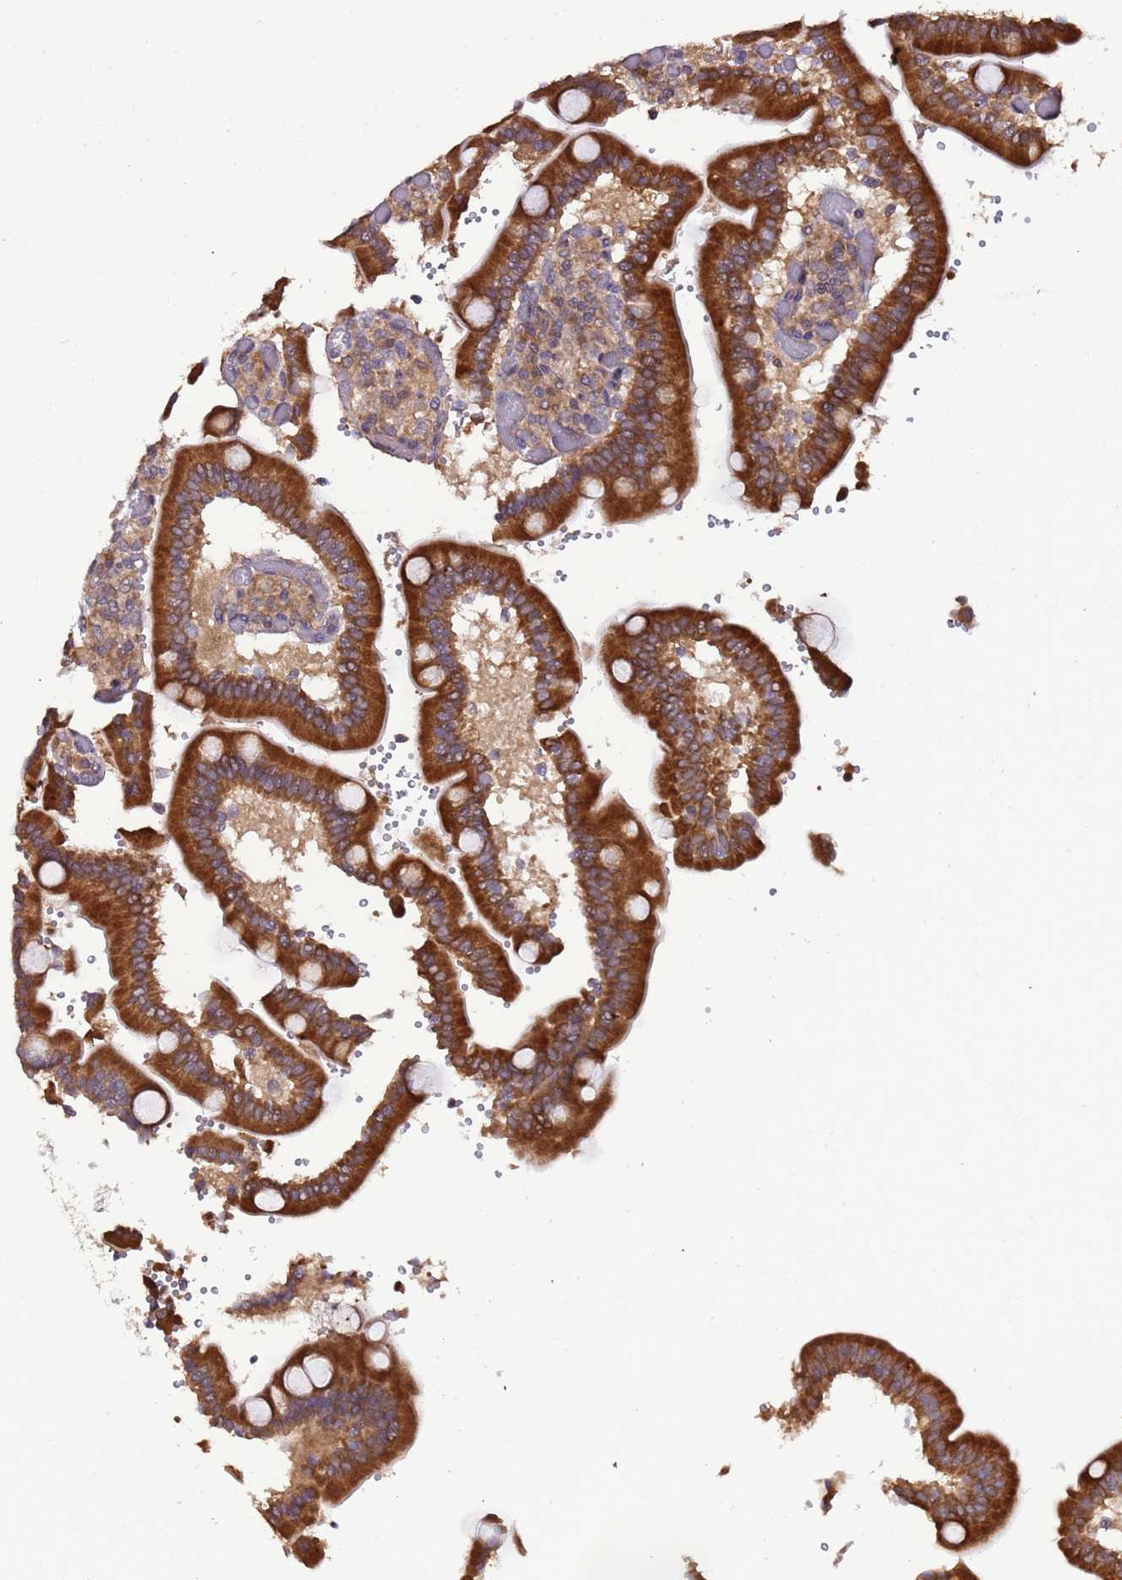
{"staining": {"intensity": "strong", "quantity": ">75%", "location": "cytoplasmic/membranous"}, "tissue": "duodenum", "cell_type": "Glandular cells", "image_type": "normal", "snomed": [{"axis": "morphology", "description": "Normal tissue, NOS"}, {"axis": "topography", "description": "Duodenum"}], "caption": "Glandular cells reveal high levels of strong cytoplasmic/membranous staining in about >75% of cells in benign duodenum. (DAB (3,3'-diaminobenzidine) = brown stain, brightfield microscopy at high magnification).", "gene": "ELMOD2", "patient": {"sex": "female", "age": 62}}